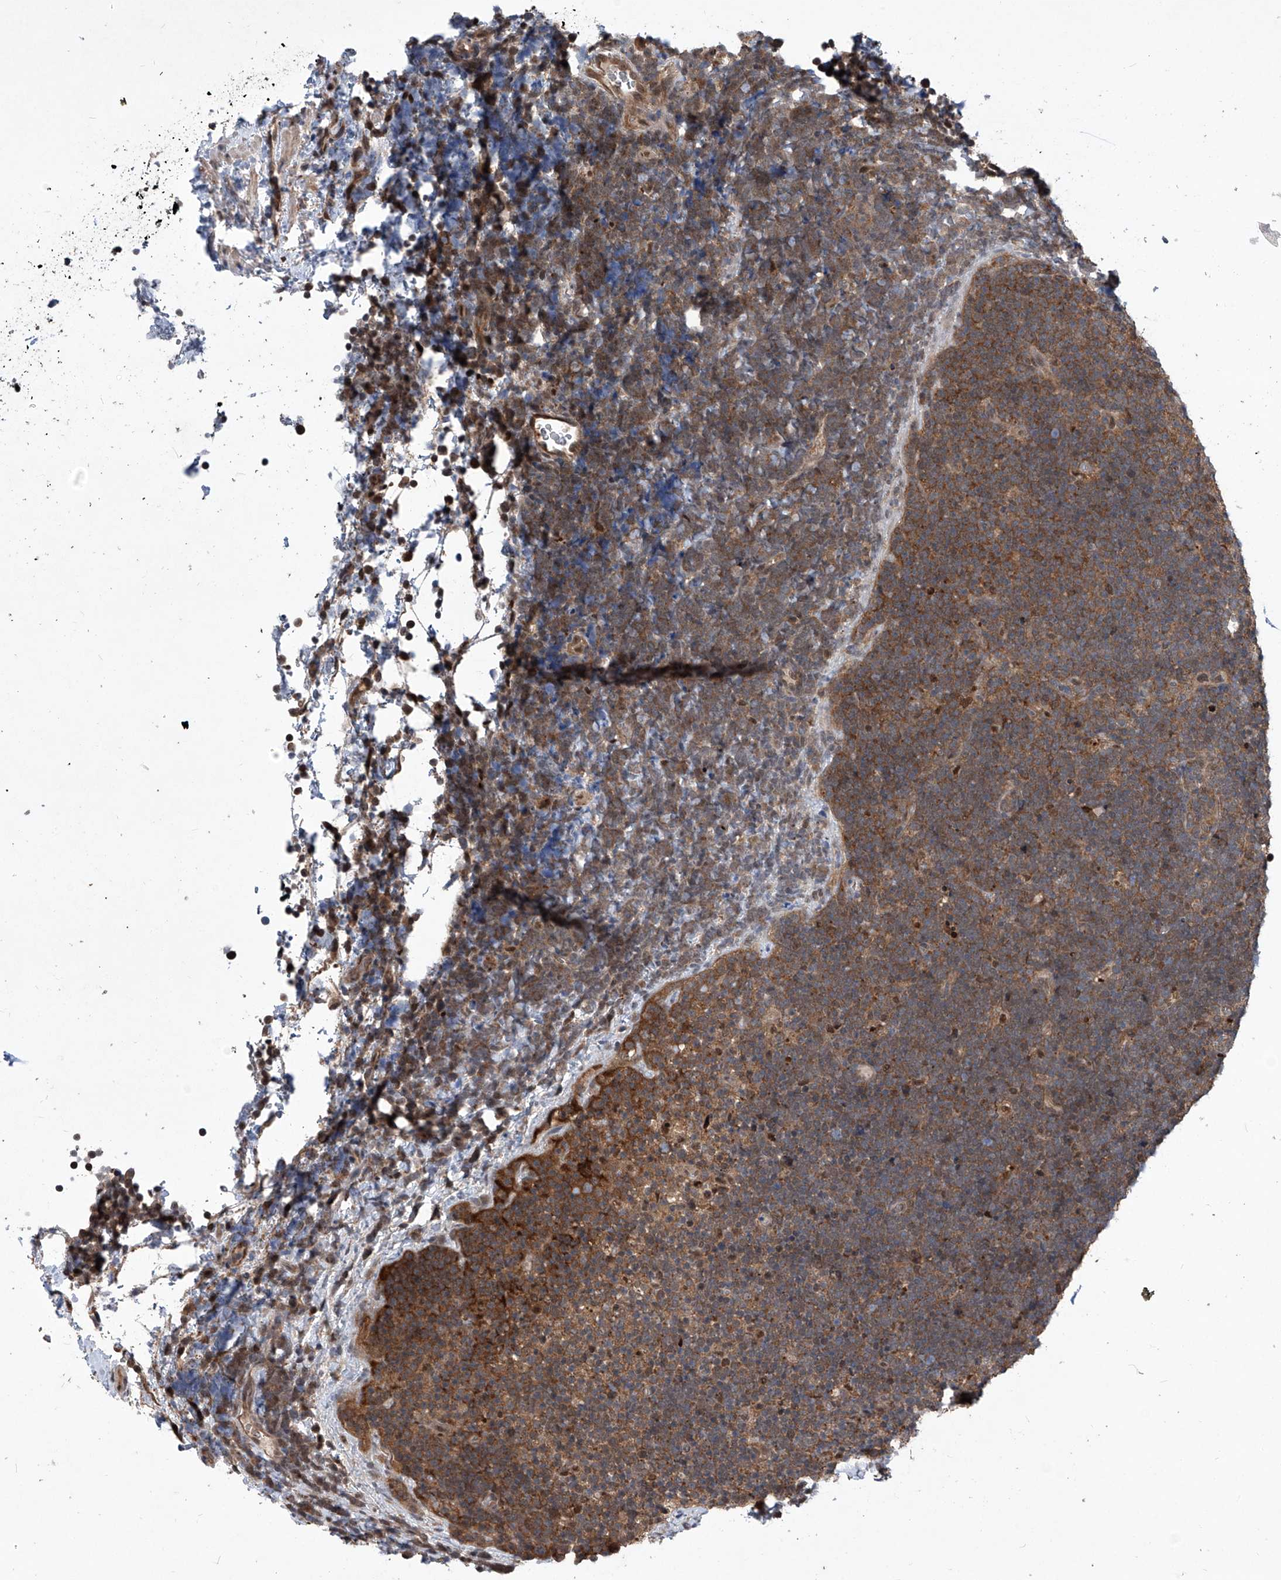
{"staining": {"intensity": "moderate", "quantity": ">75%", "location": "cytoplasmic/membranous"}, "tissue": "lymphoma", "cell_type": "Tumor cells", "image_type": "cancer", "snomed": [{"axis": "morphology", "description": "Malignant lymphoma, non-Hodgkin's type, High grade"}, {"axis": "topography", "description": "Lymph node"}], "caption": "A high-resolution histopathology image shows immunohistochemistry (IHC) staining of malignant lymphoma, non-Hodgkin's type (high-grade), which reveals moderate cytoplasmic/membranous expression in approximately >75% of tumor cells.", "gene": "PSMB1", "patient": {"sex": "male", "age": 13}}